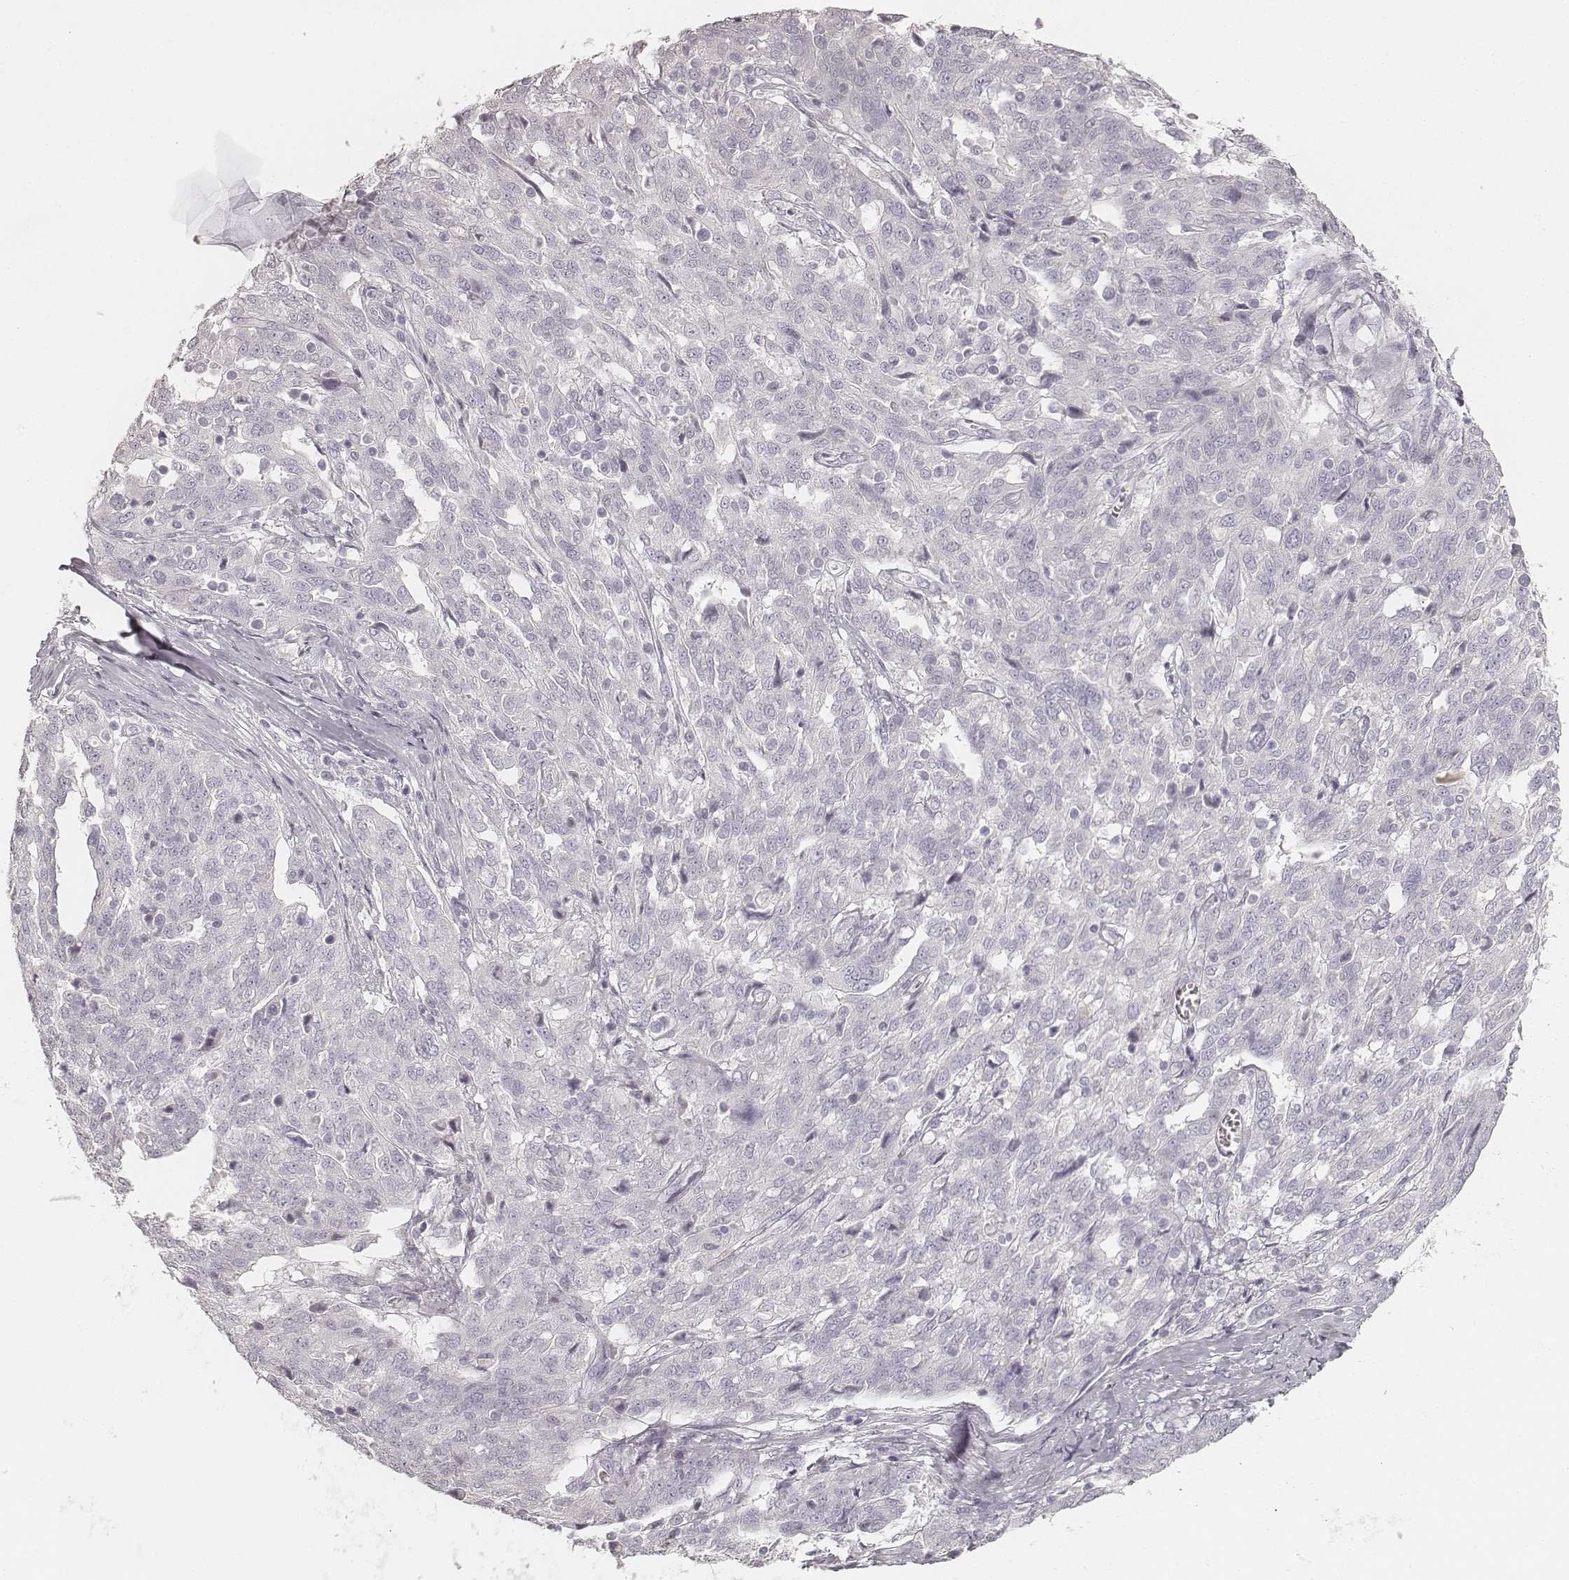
{"staining": {"intensity": "negative", "quantity": "none", "location": "none"}, "tissue": "ovarian cancer", "cell_type": "Tumor cells", "image_type": "cancer", "snomed": [{"axis": "morphology", "description": "Cystadenocarcinoma, serous, NOS"}, {"axis": "topography", "description": "Ovary"}], "caption": "High power microscopy micrograph of an immunohistochemistry micrograph of ovarian cancer, revealing no significant positivity in tumor cells.", "gene": "KRT31", "patient": {"sex": "female", "age": 67}}